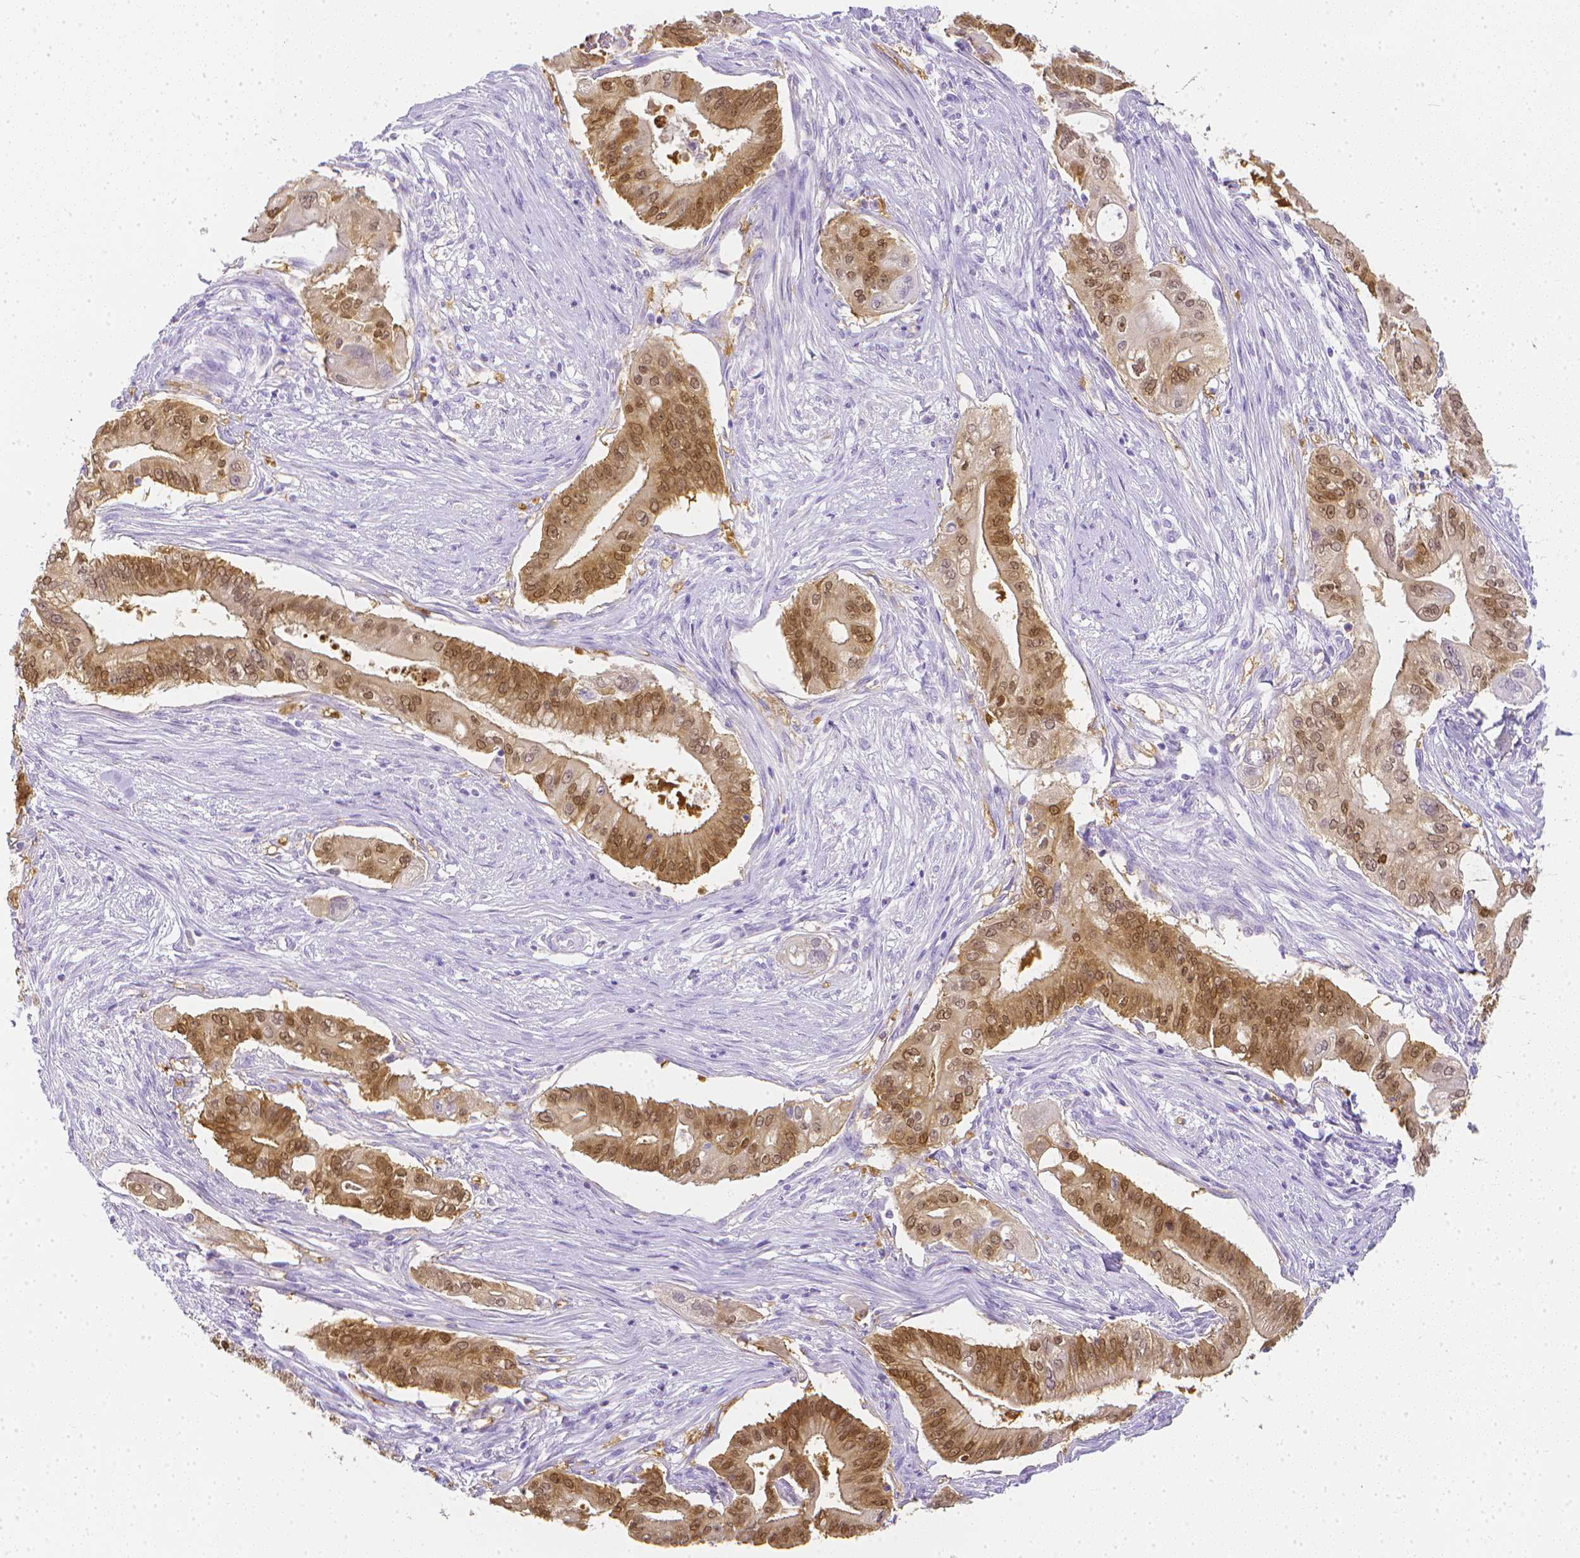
{"staining": {"intensity": "moderate", "quantity": ">75%", "location": "cytoplasmic/membranous,nuclear"}, "tissue": "pancreatic cancer", "cell_type": "Tumor cells", "image_type": "cancer", "snomed": [{"axis": "morphology", "description": "Adenocarcinoma, NOS"}, {"axis": "topography", "description": "Pancreas"}], "caption": "Moderate cytoplasmic/membranous and nuclear protein staining is seen in about >75% of tumor cells in adenocarcinoma (pancreatic).", "gene": "LGALS4", "patient": {"sex": "female", "age": 68}}